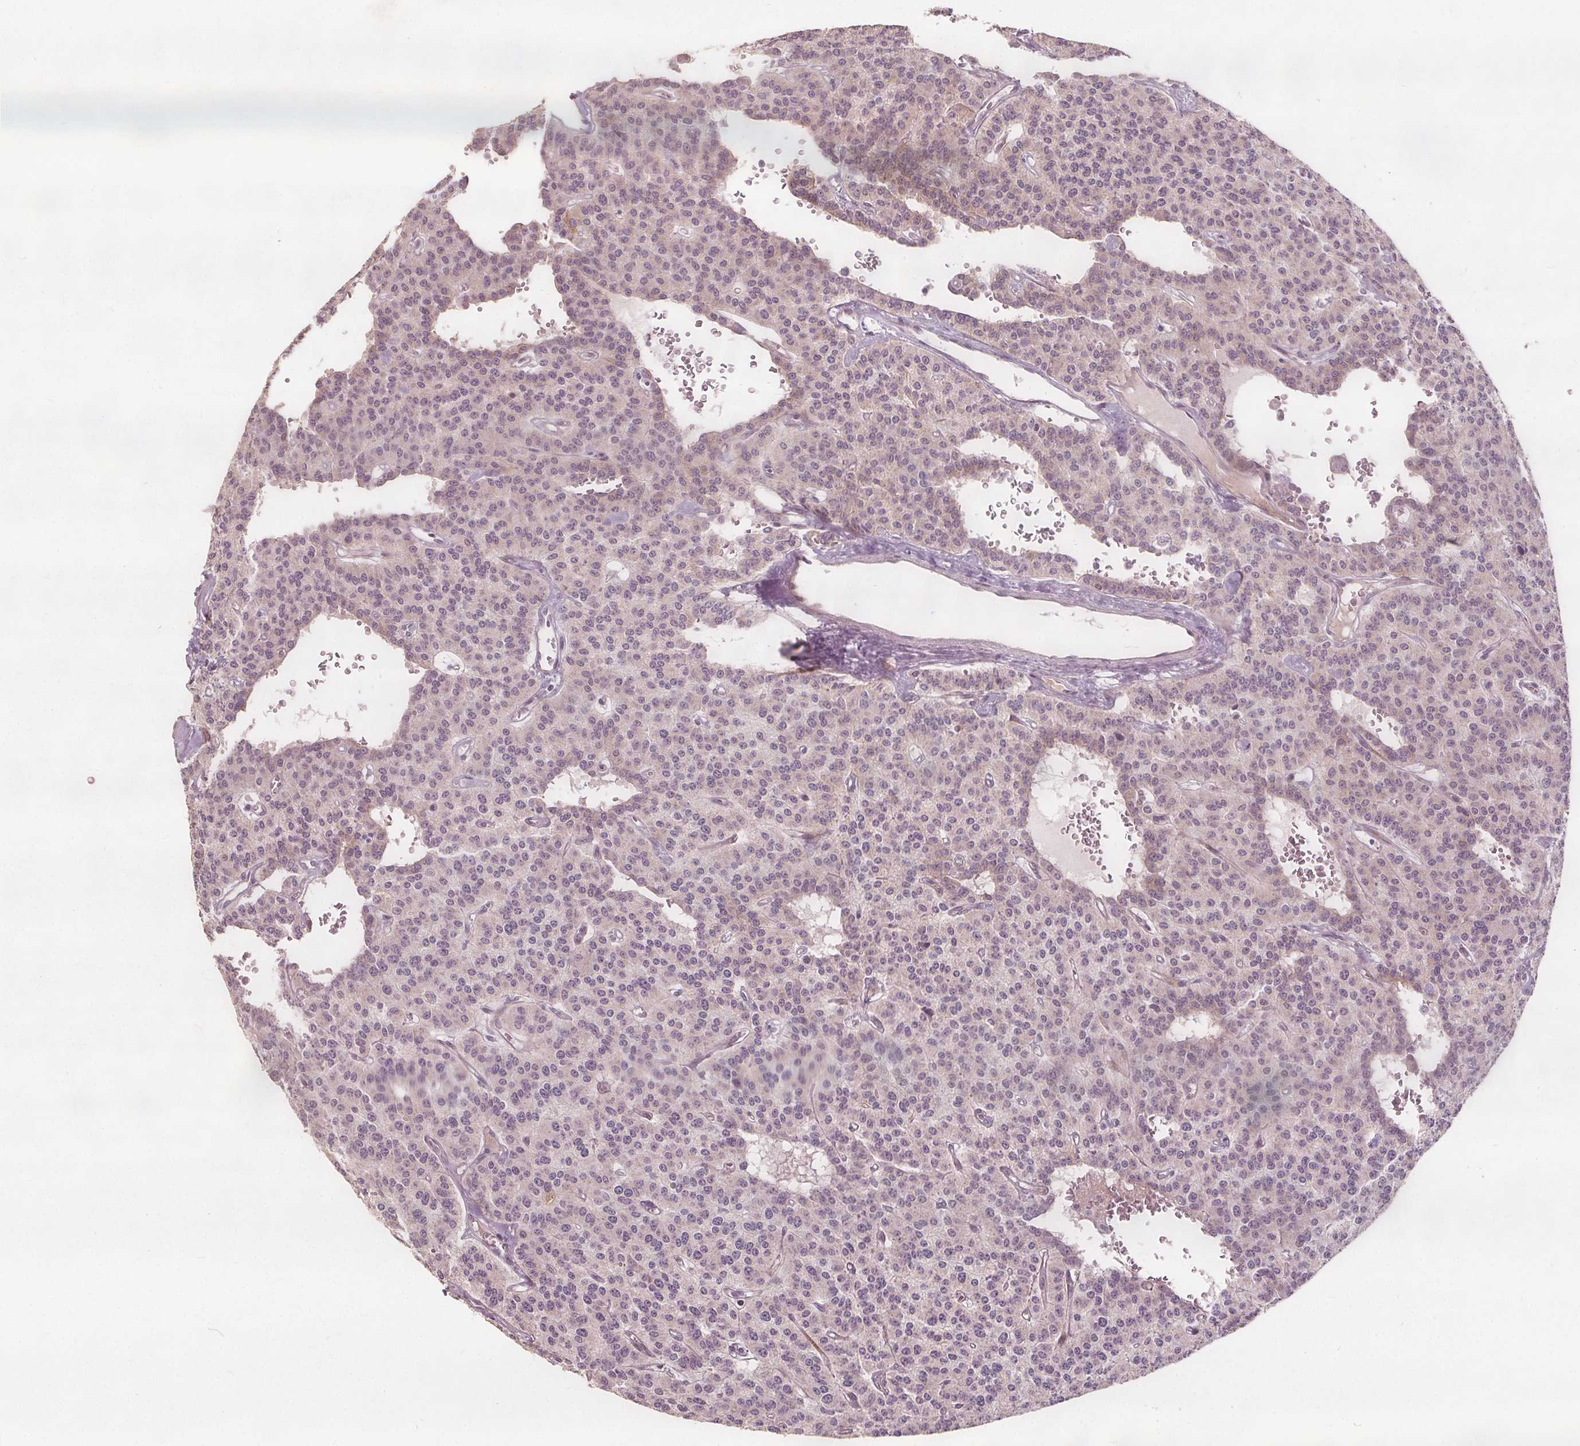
{"staining": {"intensity": "negative", "quantity": "none", "location": "none"}, "tissue": "carcinoid", "cell_type": "Tumor cells", "image_type": "cancer", "snomed": [{"axis": "morphology", "description": "Carcinoid, malignant, NOS"}, {"axis": "topography", "description": "Lung"}], "caption": "High magnification brightfield microscopy of carcinoid stained with DAB (3,3'-diaminobenzidine) (brown) and counterstained with hematoxylin (blue): tumor cells show no significant positivity.", "gene": "PTPRT", "patient": {"sex": "female", "age": 71}}